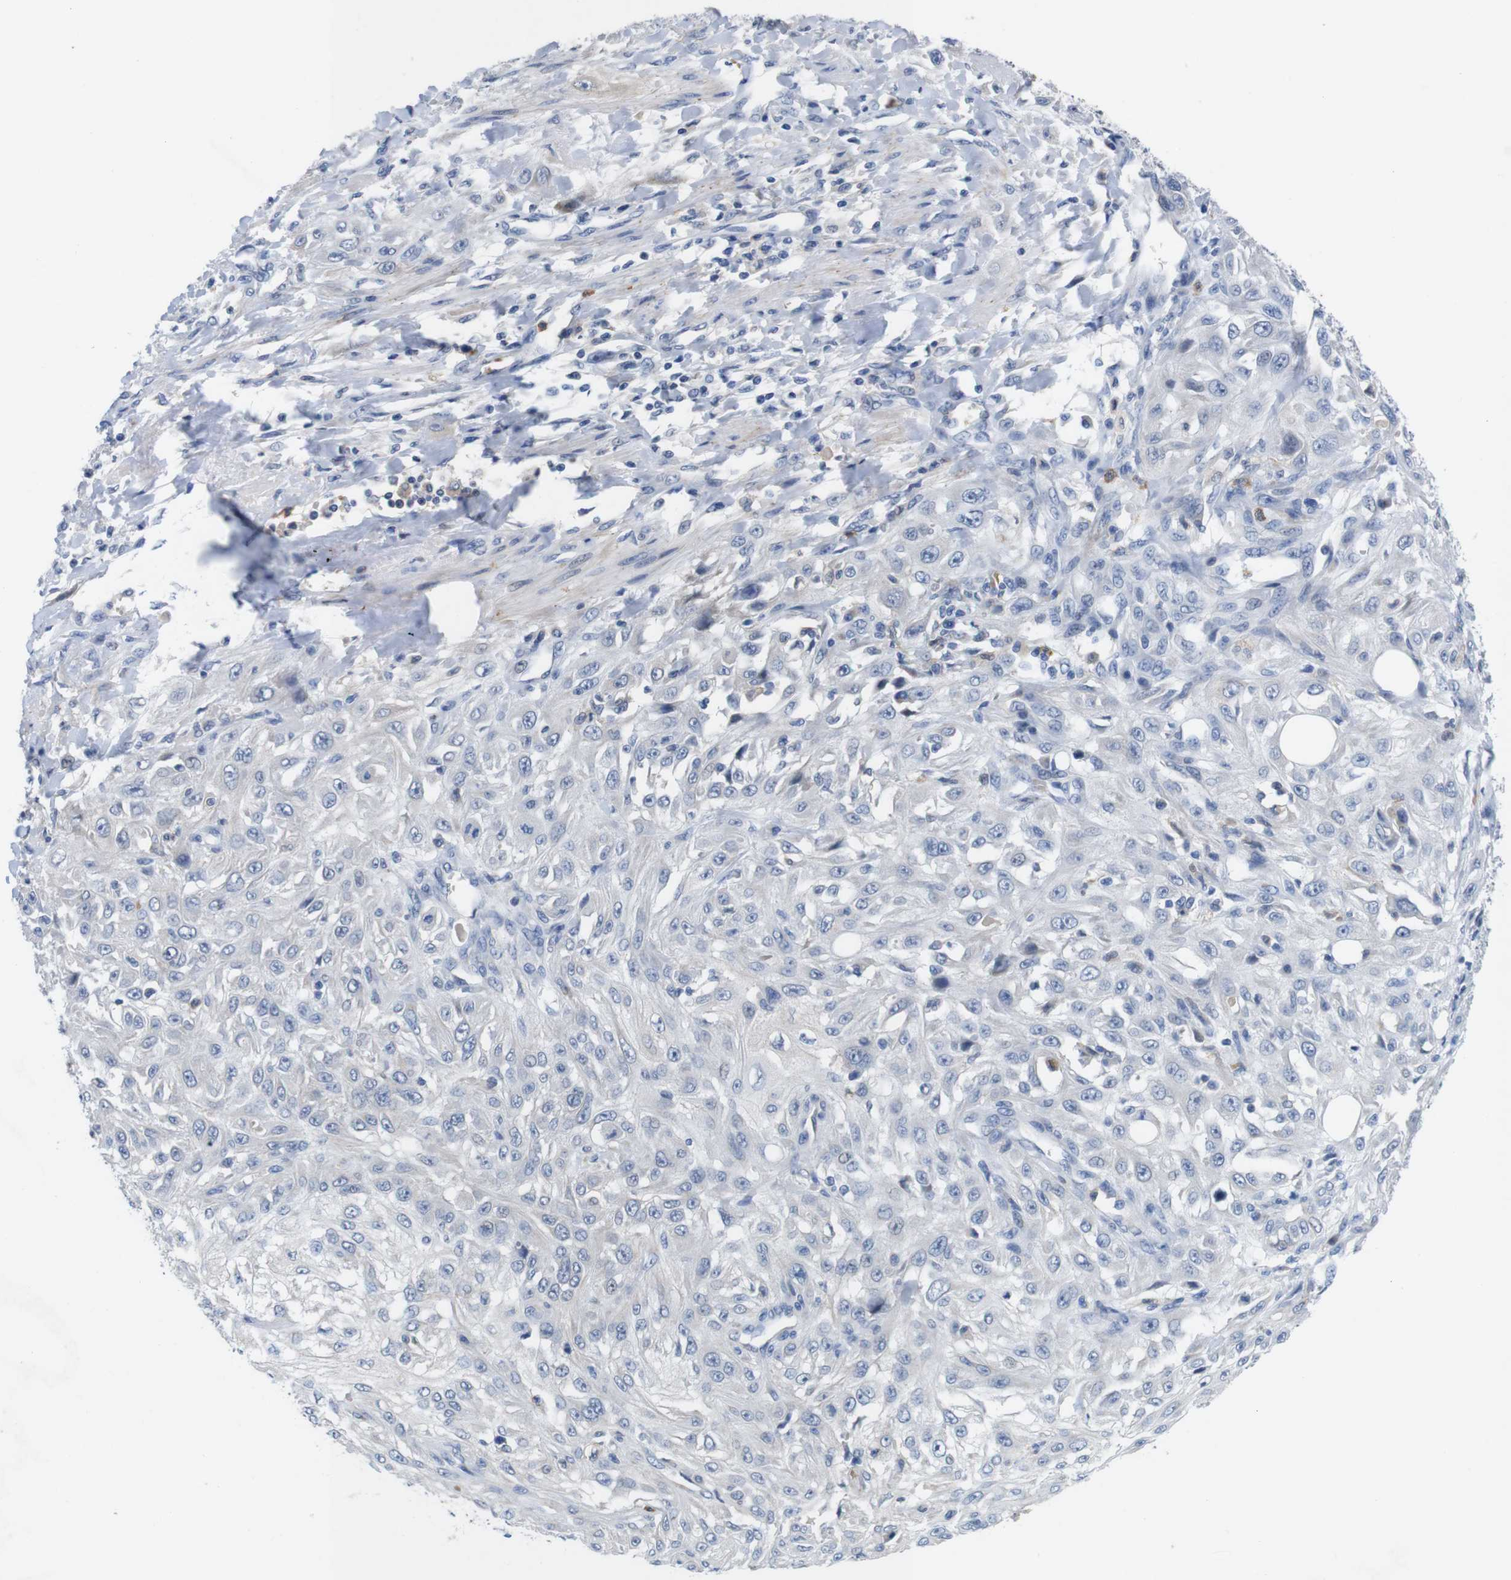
{"staining": {"intensity": "negative", "quantity": "none", "location": "none"}, "tissue": "skin cancer", "cell_type": "Tumor cells", "image_type": "cancer", "snomed": [{"axis": "morphology", "description": "Squamous cell carcinoma, NOS"}, {"axis": "topography", "description": "Skin"}], "caption": "Human skin cancer stained for a protein using IHC shows no positivity in tumor cells.", "gene": "C1RL", "patient": {"sex": "male", "age": 75}}